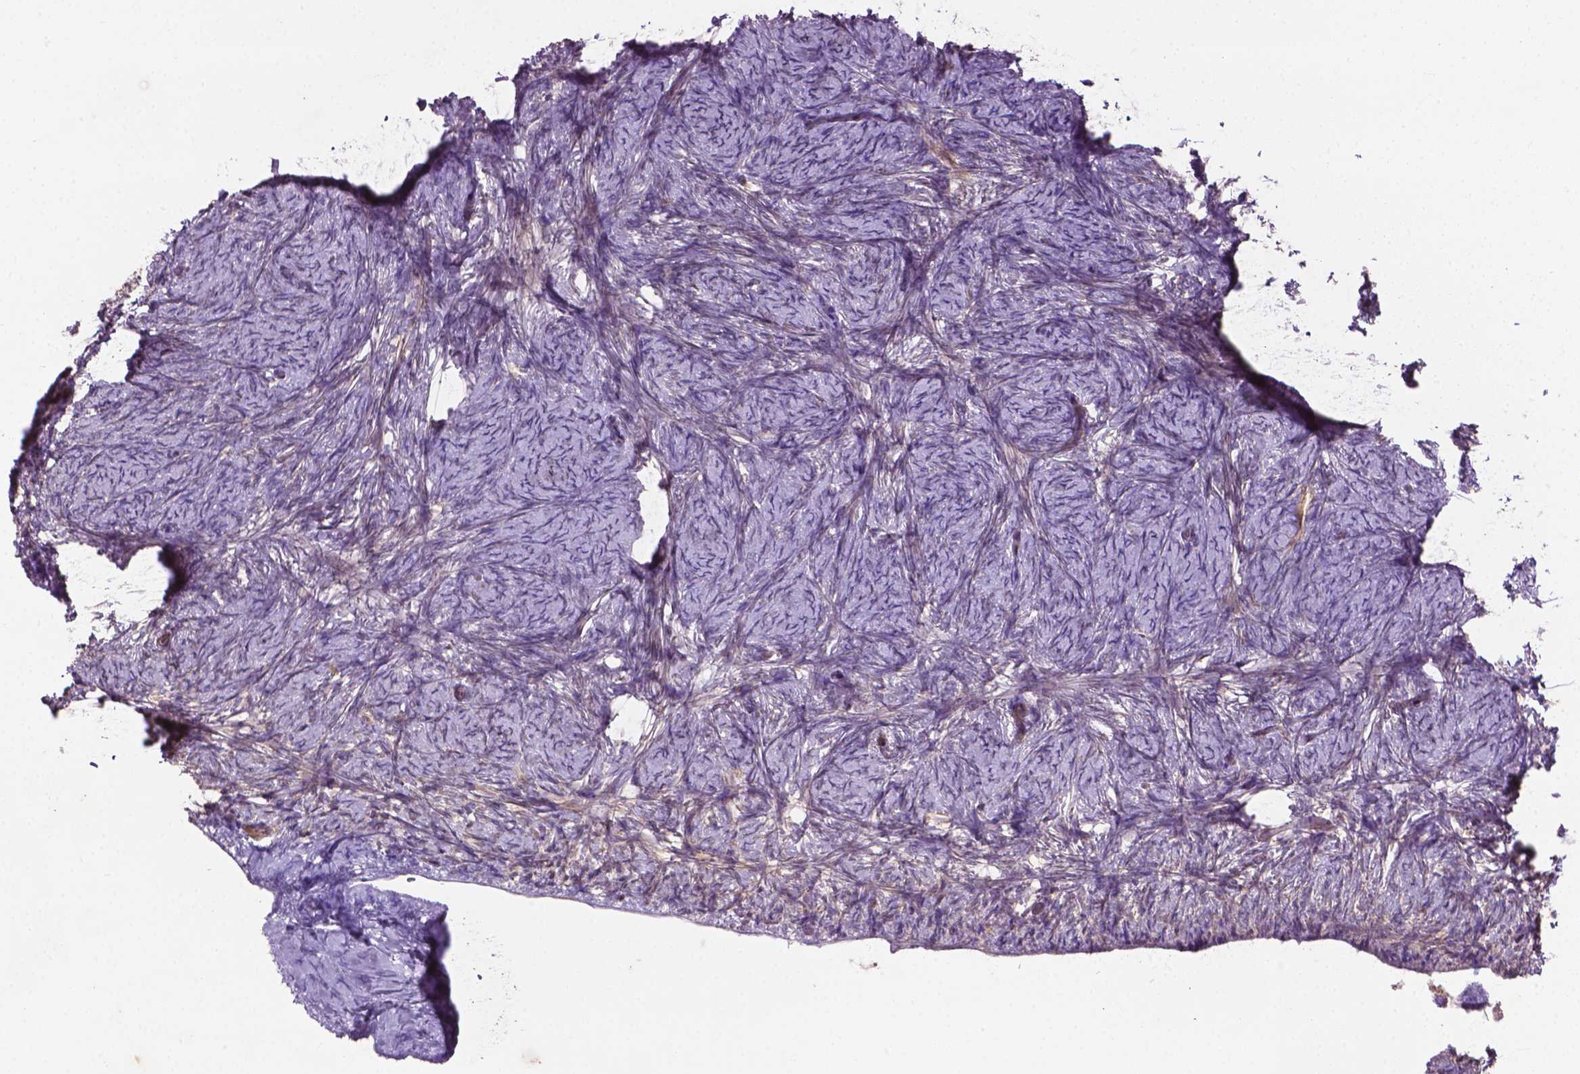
{"staining": {"intensity": "negative", "quantity": "none", "location": "none"}, "tissue": "ovary", "cell_type": "Ovarian stroma cells", "image_type": "normal", "snomed": [{"axis": "morphology", "description": "Normal tissue, NOS"}, {"axis": "topography", "description": "Ovary"}], "caption": "The immunohistochemistry image has no significant expression in ovarian stroma cells of ovary. (IHC, brightfield microscopy, high magnification).", "gene": "TCHP", "patient": {"sex": "female", "age": 34}}